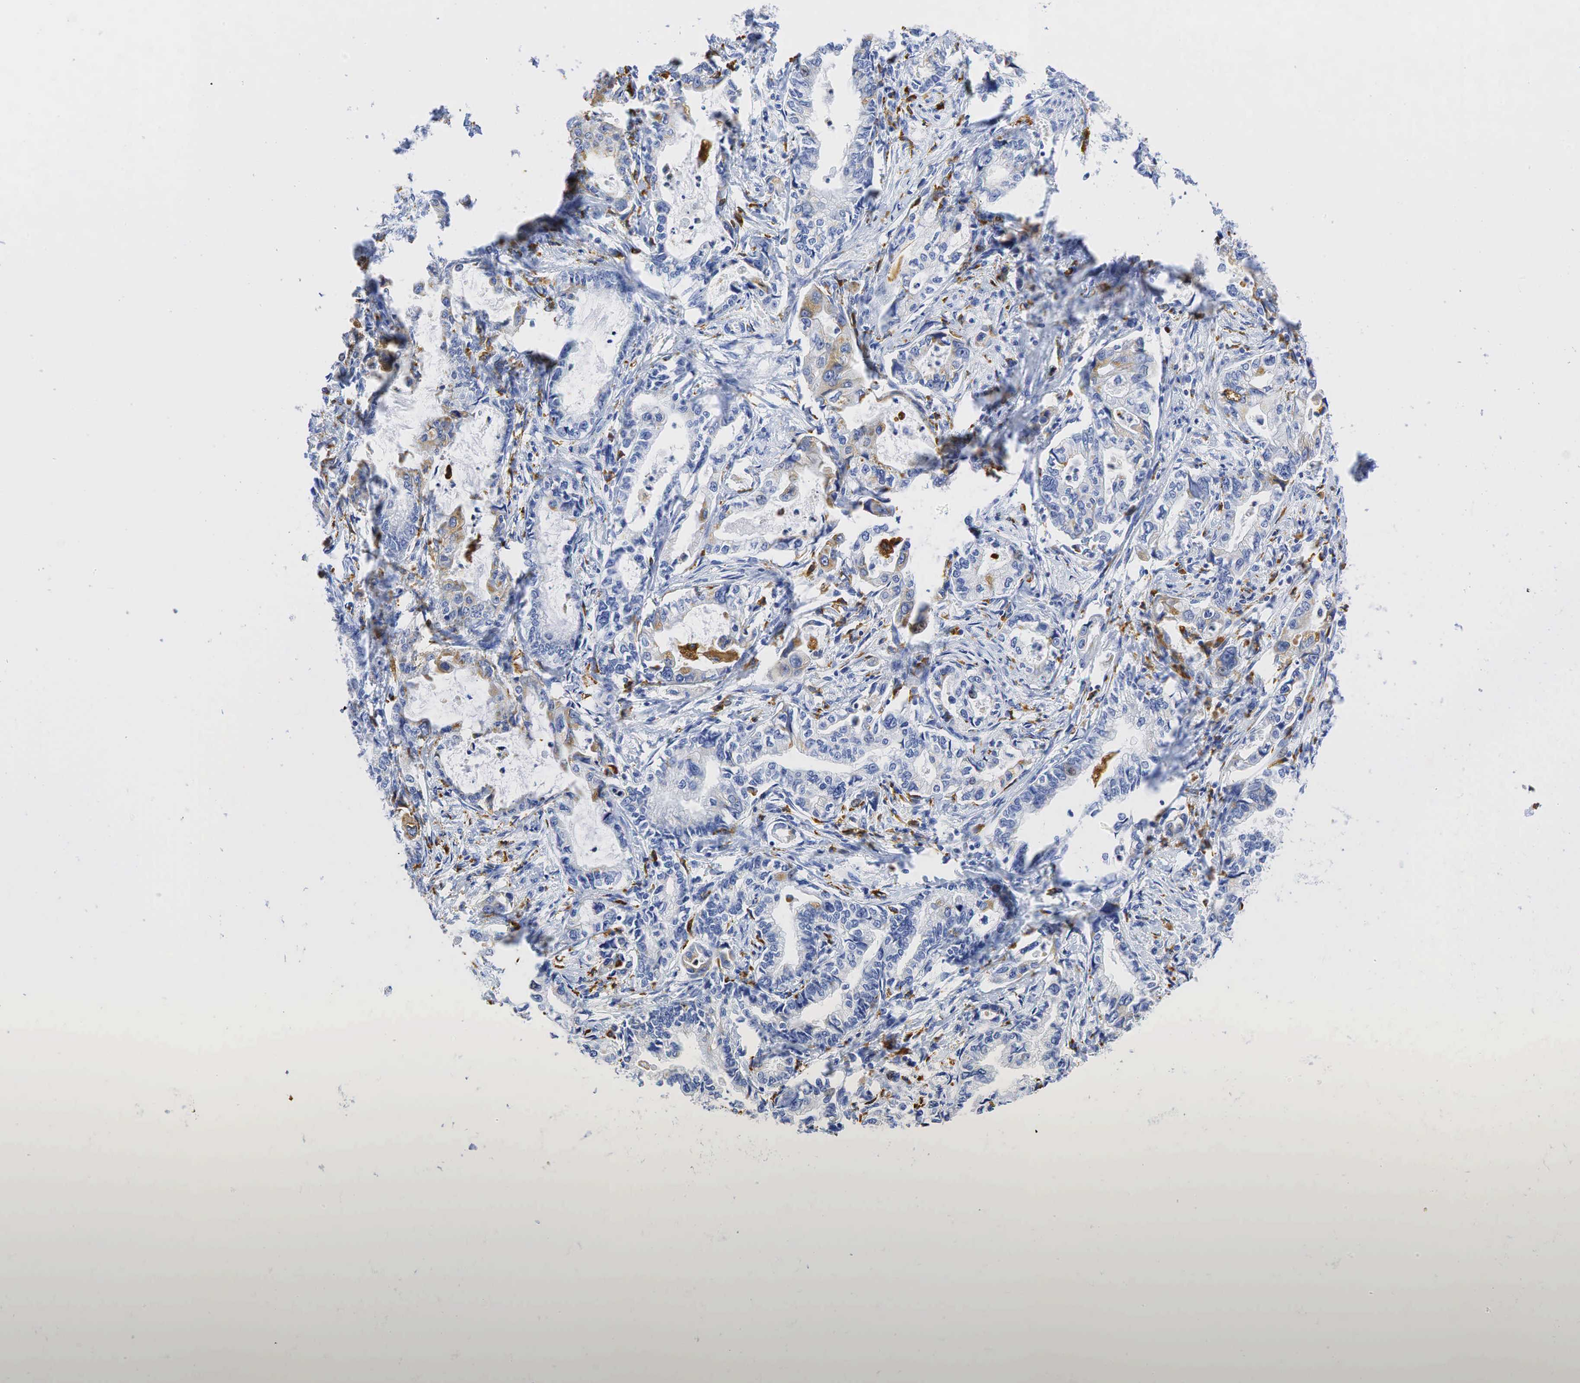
{"staining": {"intensity": "weak", "quantity": "<25%", "location": "cytoplasmic/membranous"}, "tissue": "stomach cancer", "cell_type": "Tumor cells", "image_type": "cancer", "snomed": [{"axis": "morphology", "description": "Adenocarcinoma, NOS"}, {"axis": "topography", "description": "Pancreas"}, {"axis": "topography", "description": "Stomach, upper"}], "caption": "This histopathology image is of stomach cancer (adenocarcinoma) stained with immunohistochemistry to label a protein in brown with the nuclei are counter-stained blue. There is no staining in tumor cells. (DAB immunohistochemistry visualized using brightfield microscopy, high magnification).", "gene": "CD68", "patient": {"sex": "male", "age": 77}}